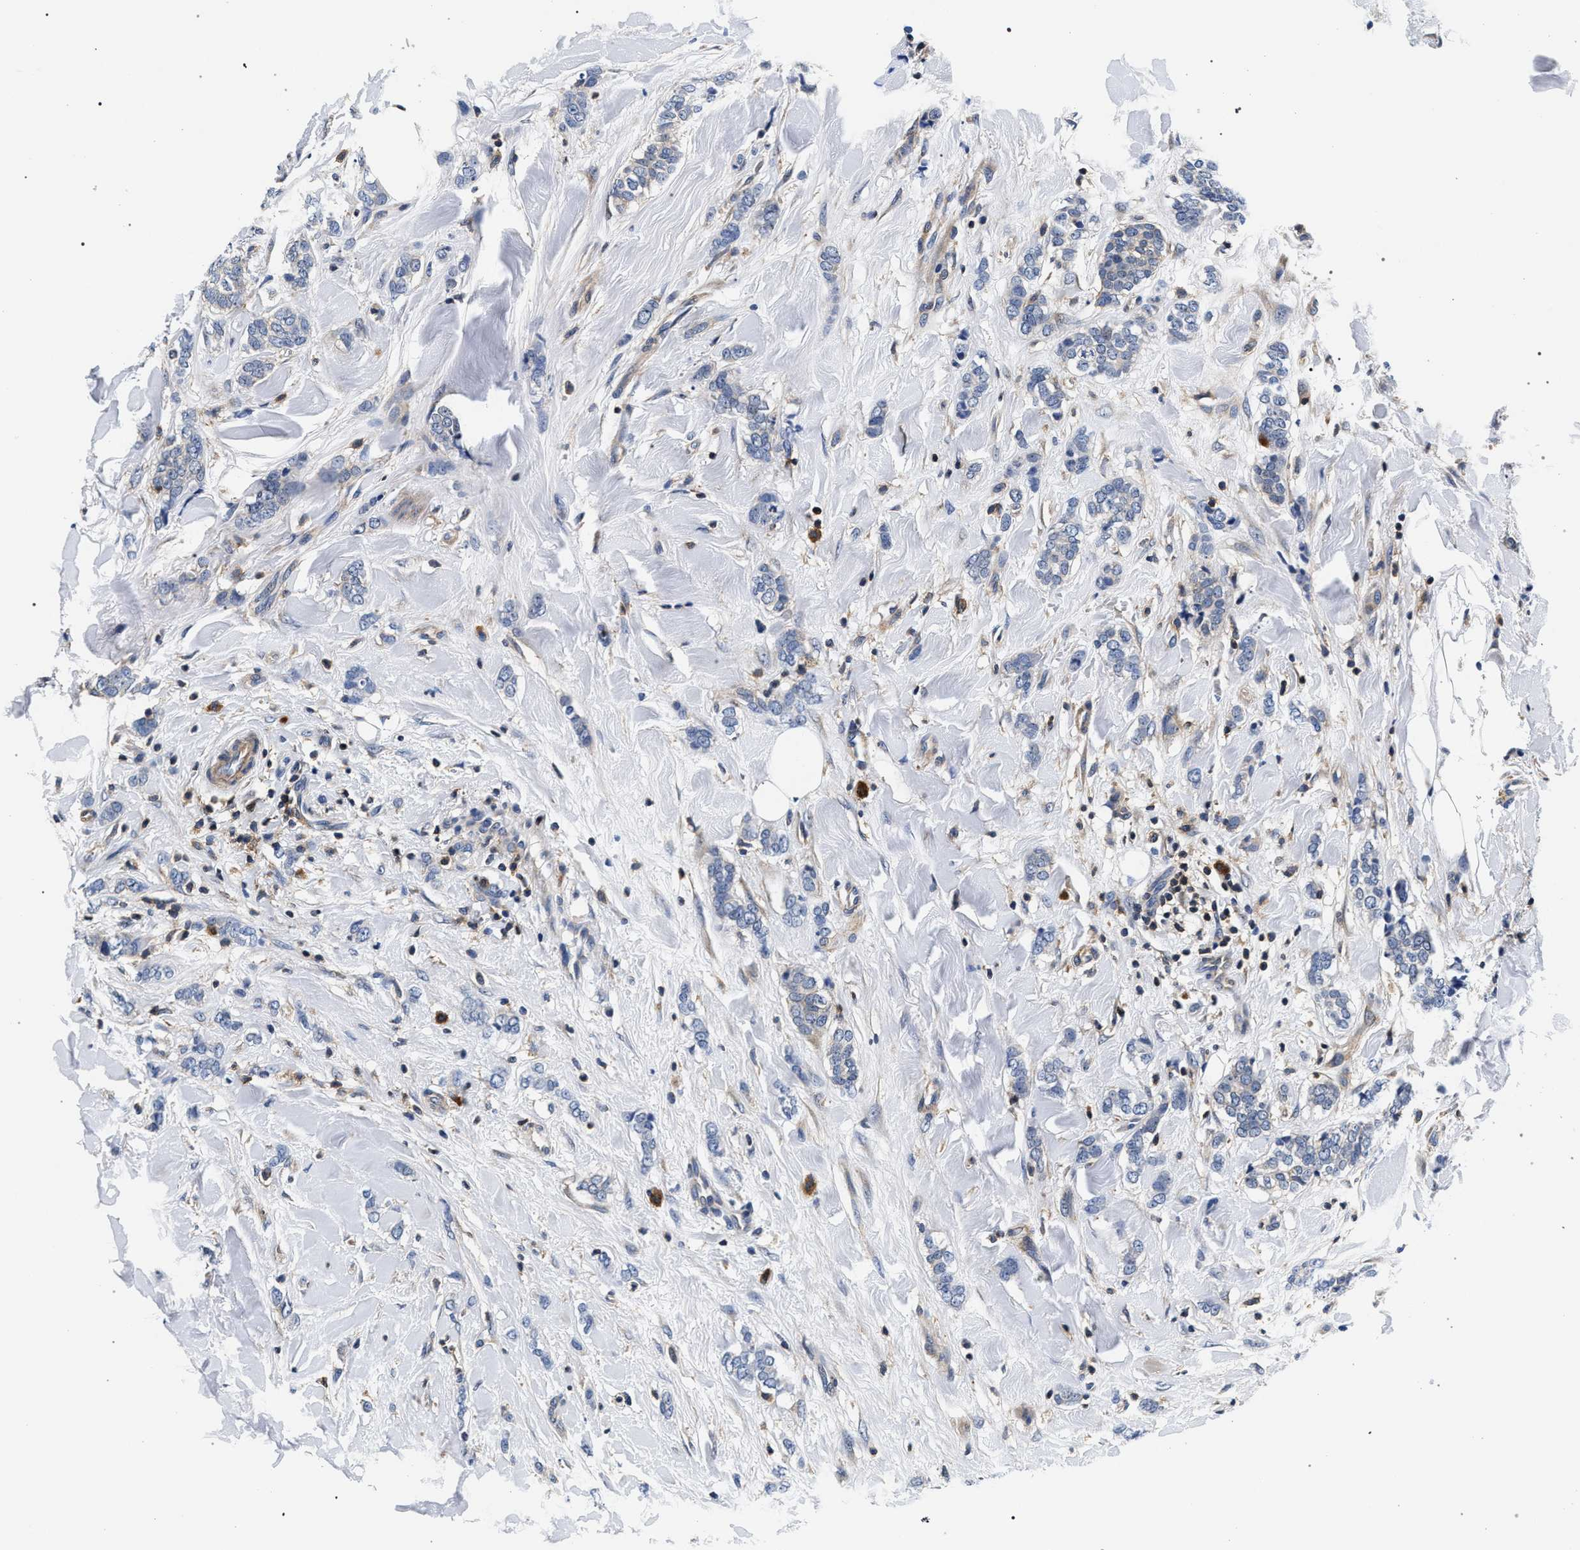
{"staining": {"intensity": "negative", "quantity": "none", "location": "none"}, "tissue": "breast cancer", "cell_type": "Tumor cells", "image_type": "cancer", "snomed": [{"axis": "morphology", "description": "Lobular carcinoma"}, {"axis": "topography", "description": "Skin"}, {"axis": "topography", "description": "Breast"}], "caption": "Protein analysis of breast cancer (lobular carcinoma) displays no significant expression in tumor cells.", "gene": "LASP1", "patient": {"sex": "female", "age": 46}}